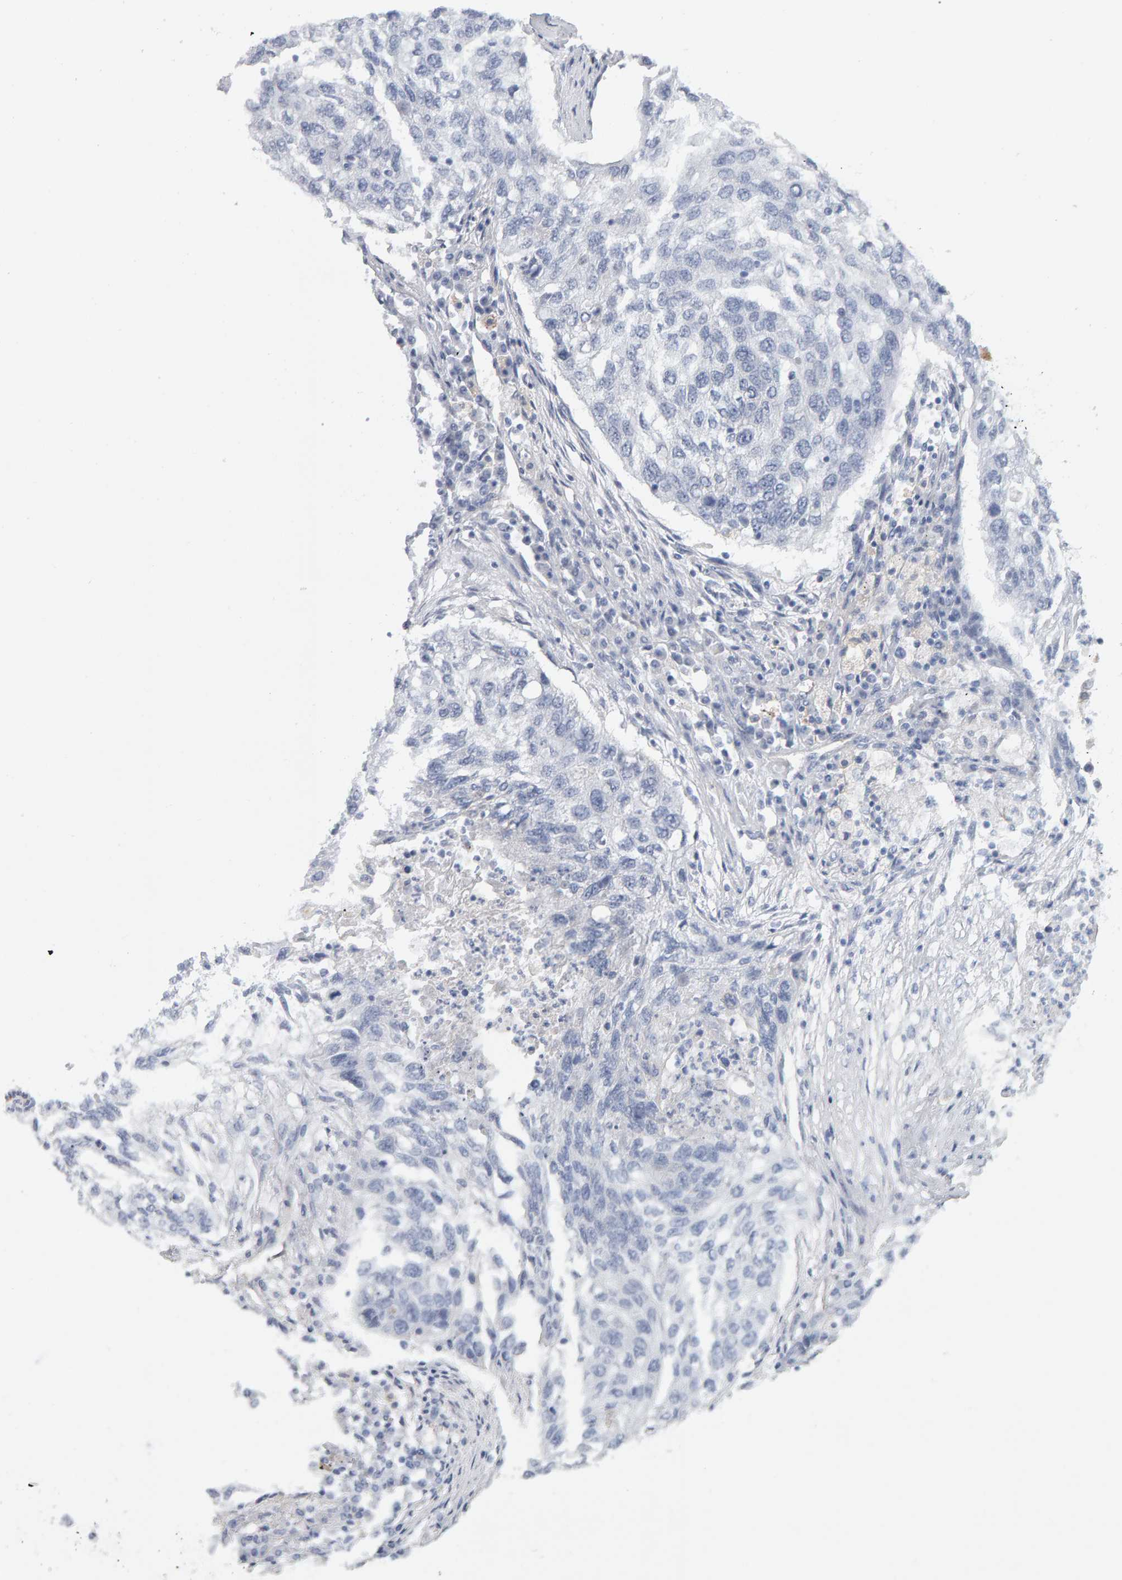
{"staining": {"intensity": "negative", "quantity": "none", "location": "none"}, "tissue": "lung cancer", "cell_type": "Tumor cells", "image_type": "cancer", "snomed": [{"axis": "morphology", "description": "Squamous cell carcinoma, NOS"}, {"axis": "topography", "description": "Lung"}], "caption": "The immunohistochemistry histopathology image has no significant expression in tumor cells of lung cancer (squamous cell carcinoma) tissue.", "gene": "METRNL", "patient": {"sex": "female", "age": 63}}